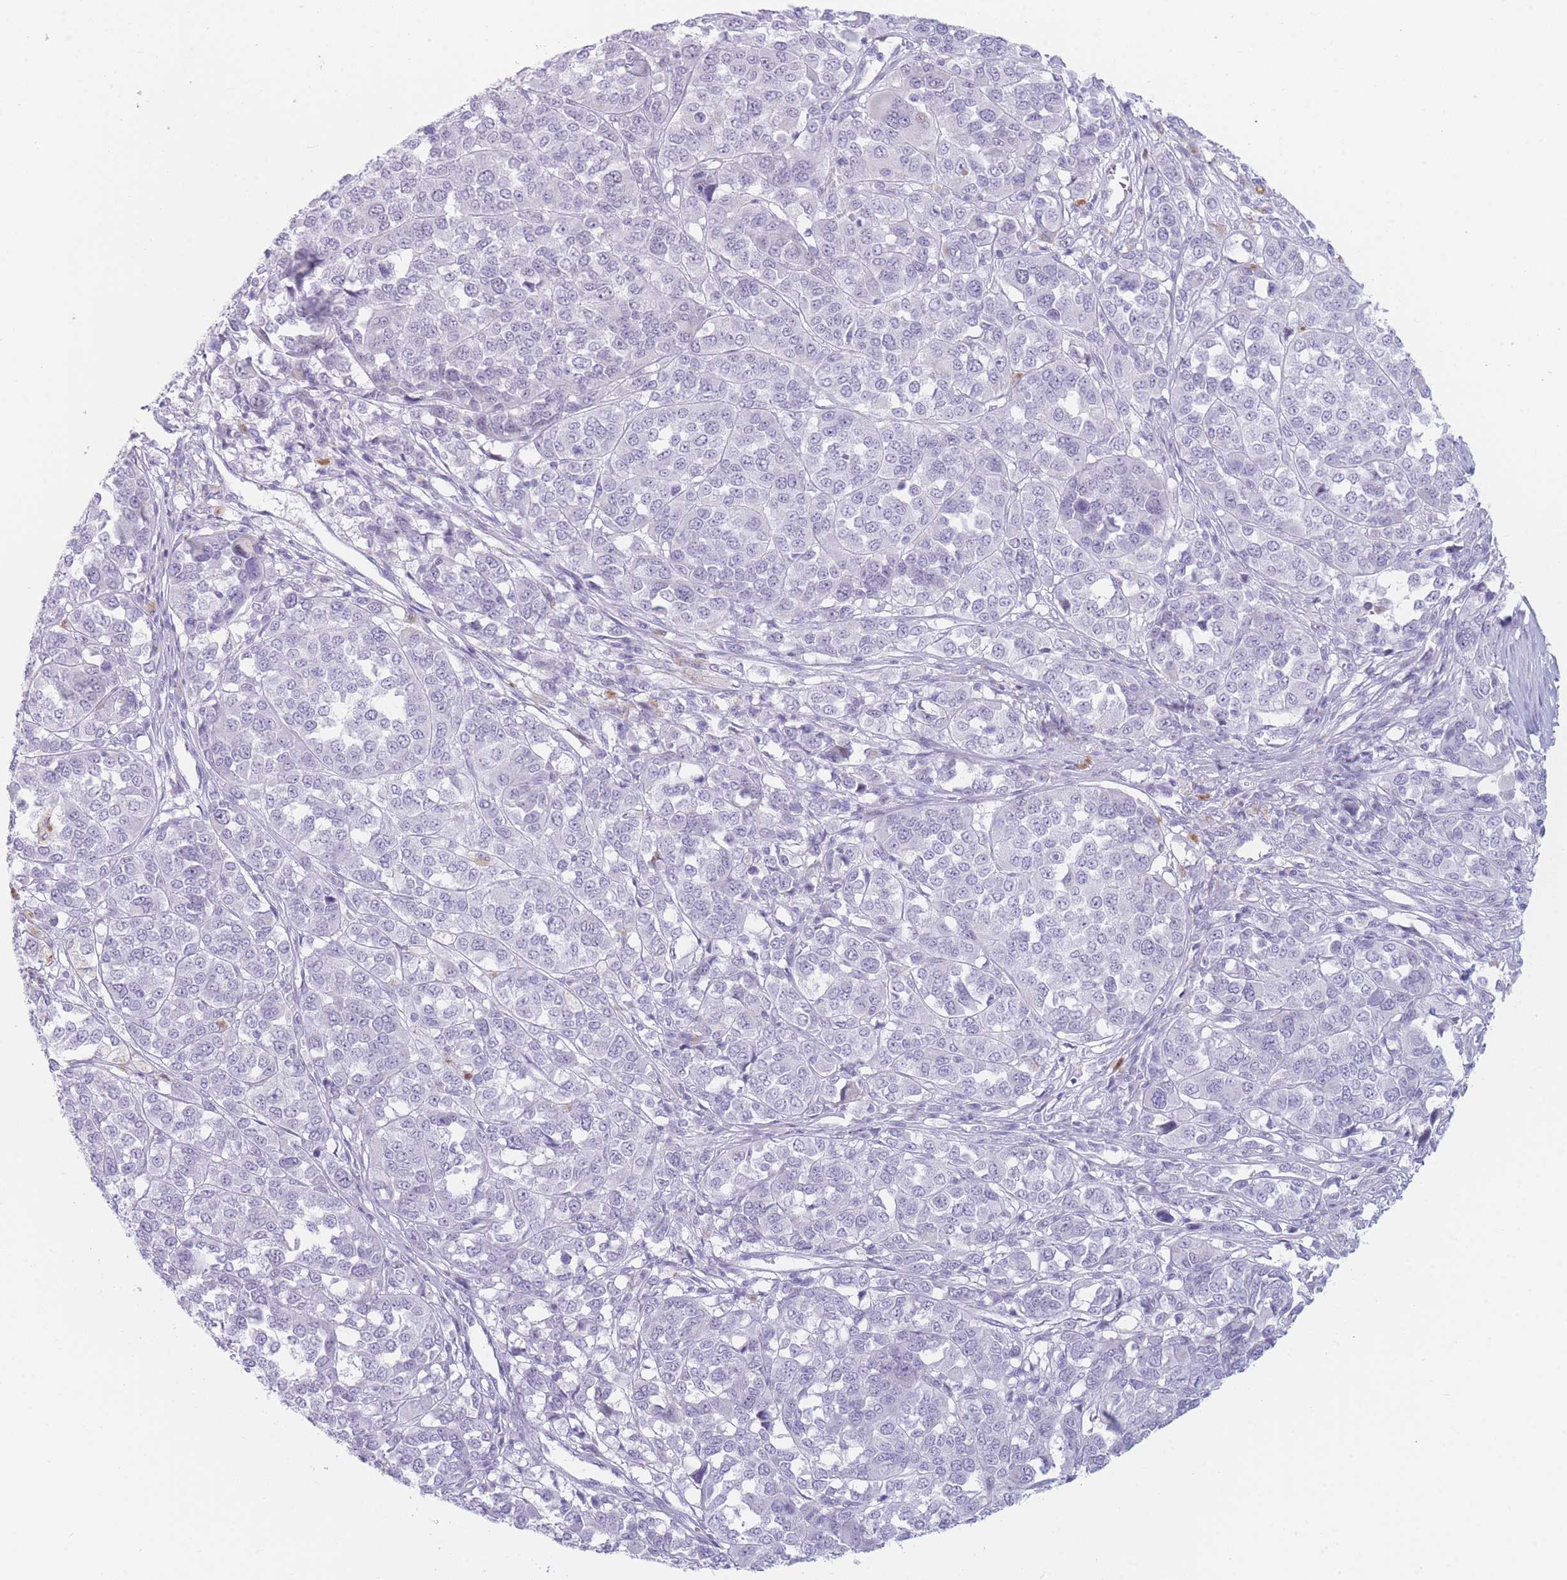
{"staining": {"intensity": "negative", "quantity": "none", "location": "none"}, "tissue": "melanoma", "cell_type": "Tumor cells", "image_type": "cancer", "snomed": [{"axis": "morphology", "description": "Malignant melanoma, Metastatic site"}, {"axis": "topography", "description": "Lymph node"}], "caption": "An image of malignant melanoma (metastatic site) stained for a protein shows no brown staining in tumor cells.", "gene": "IFNA6", "patient": {"sex": "male", "age": 44}}